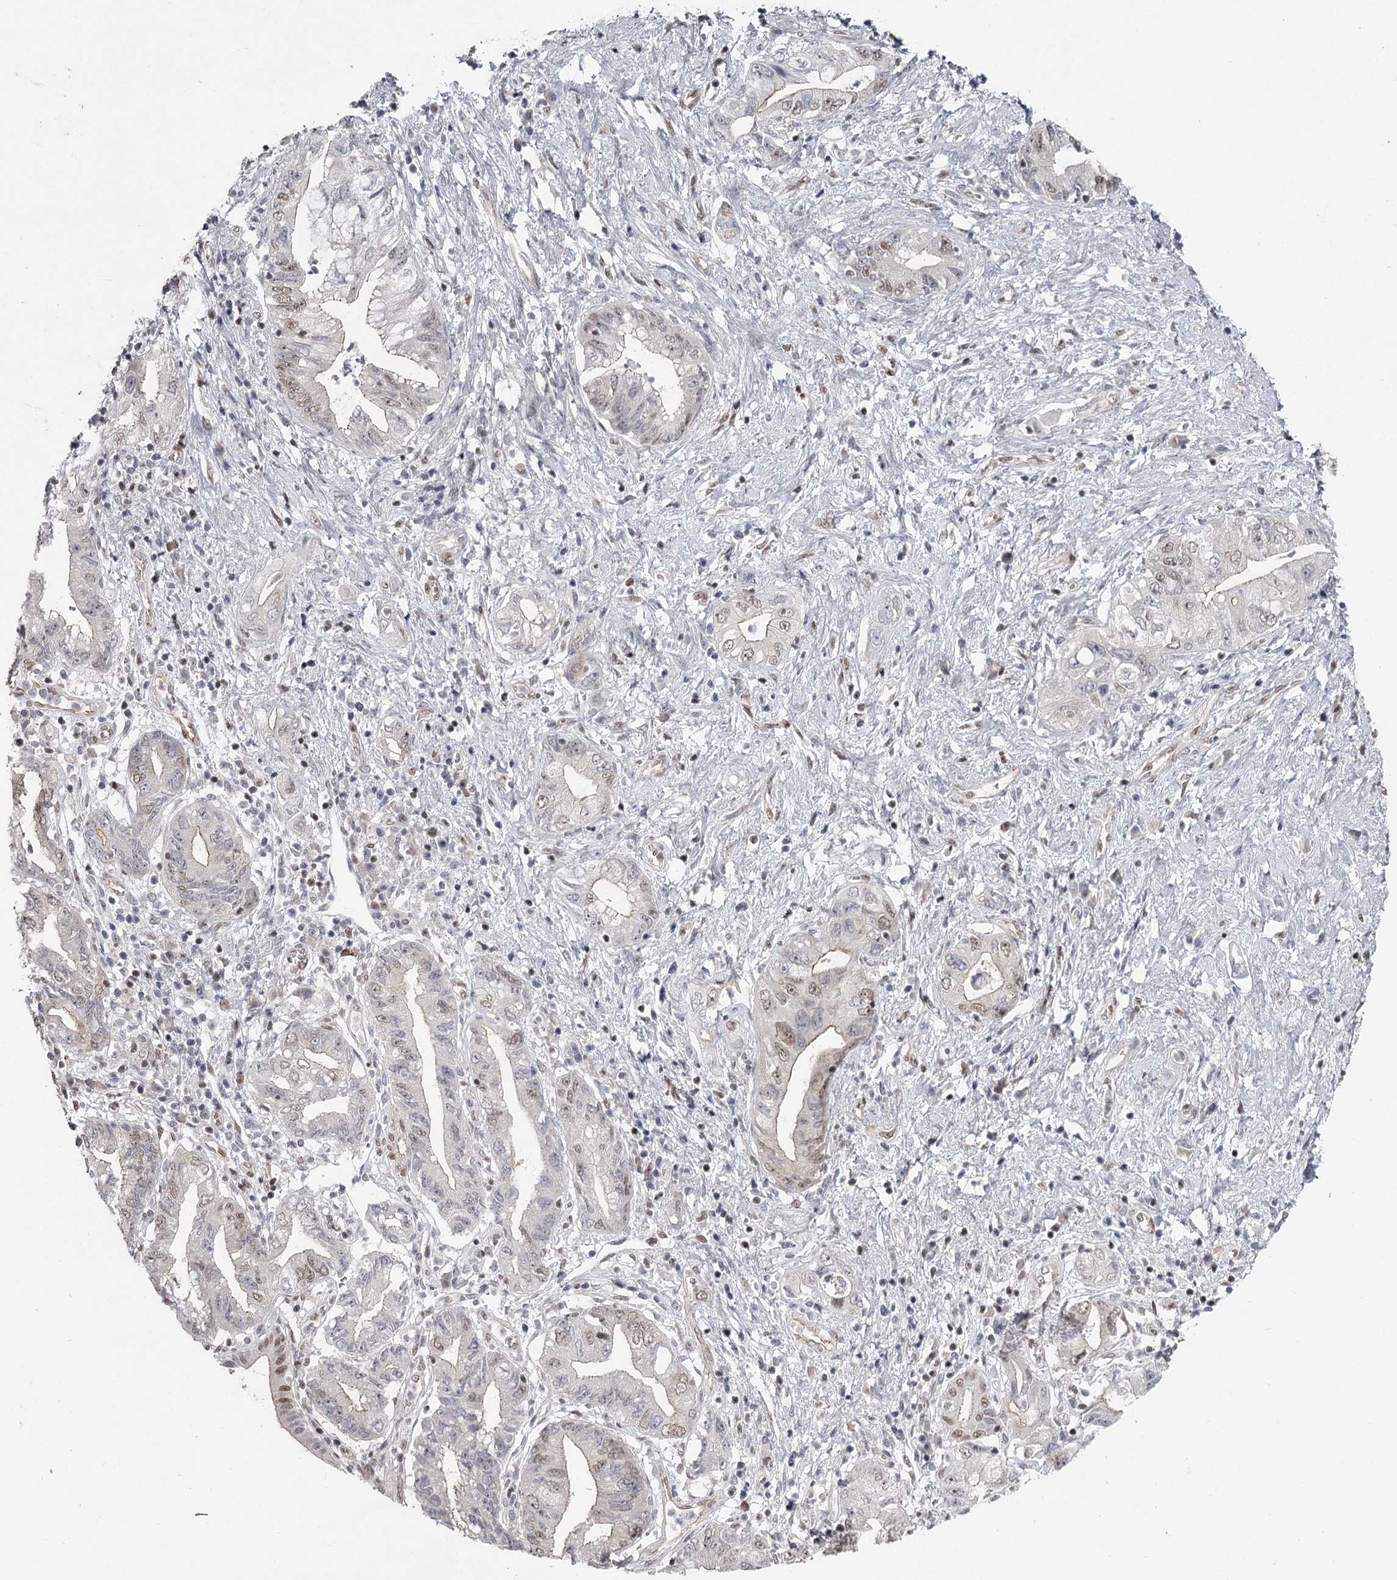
{"staining": {"intensity": "weak", "quantity": "25%-75%", "location": "nuclear"}, "tissue": "pancreatic cancer", "cell_type": "Tumor cells", "image_type": "cancer", "snomed": [{"axis": "morphology", "description": "Adenocarcinoma, NOS"}, {"axis": "topography", "description": "Pancreas"}], "caption": "Pancreatic cancer (adenocarcinoma) stained with a protein marker exhibits weak staining in tumor cells.", "gene": "FAM13C", "patient": {"sex": "female", "age": 73}}